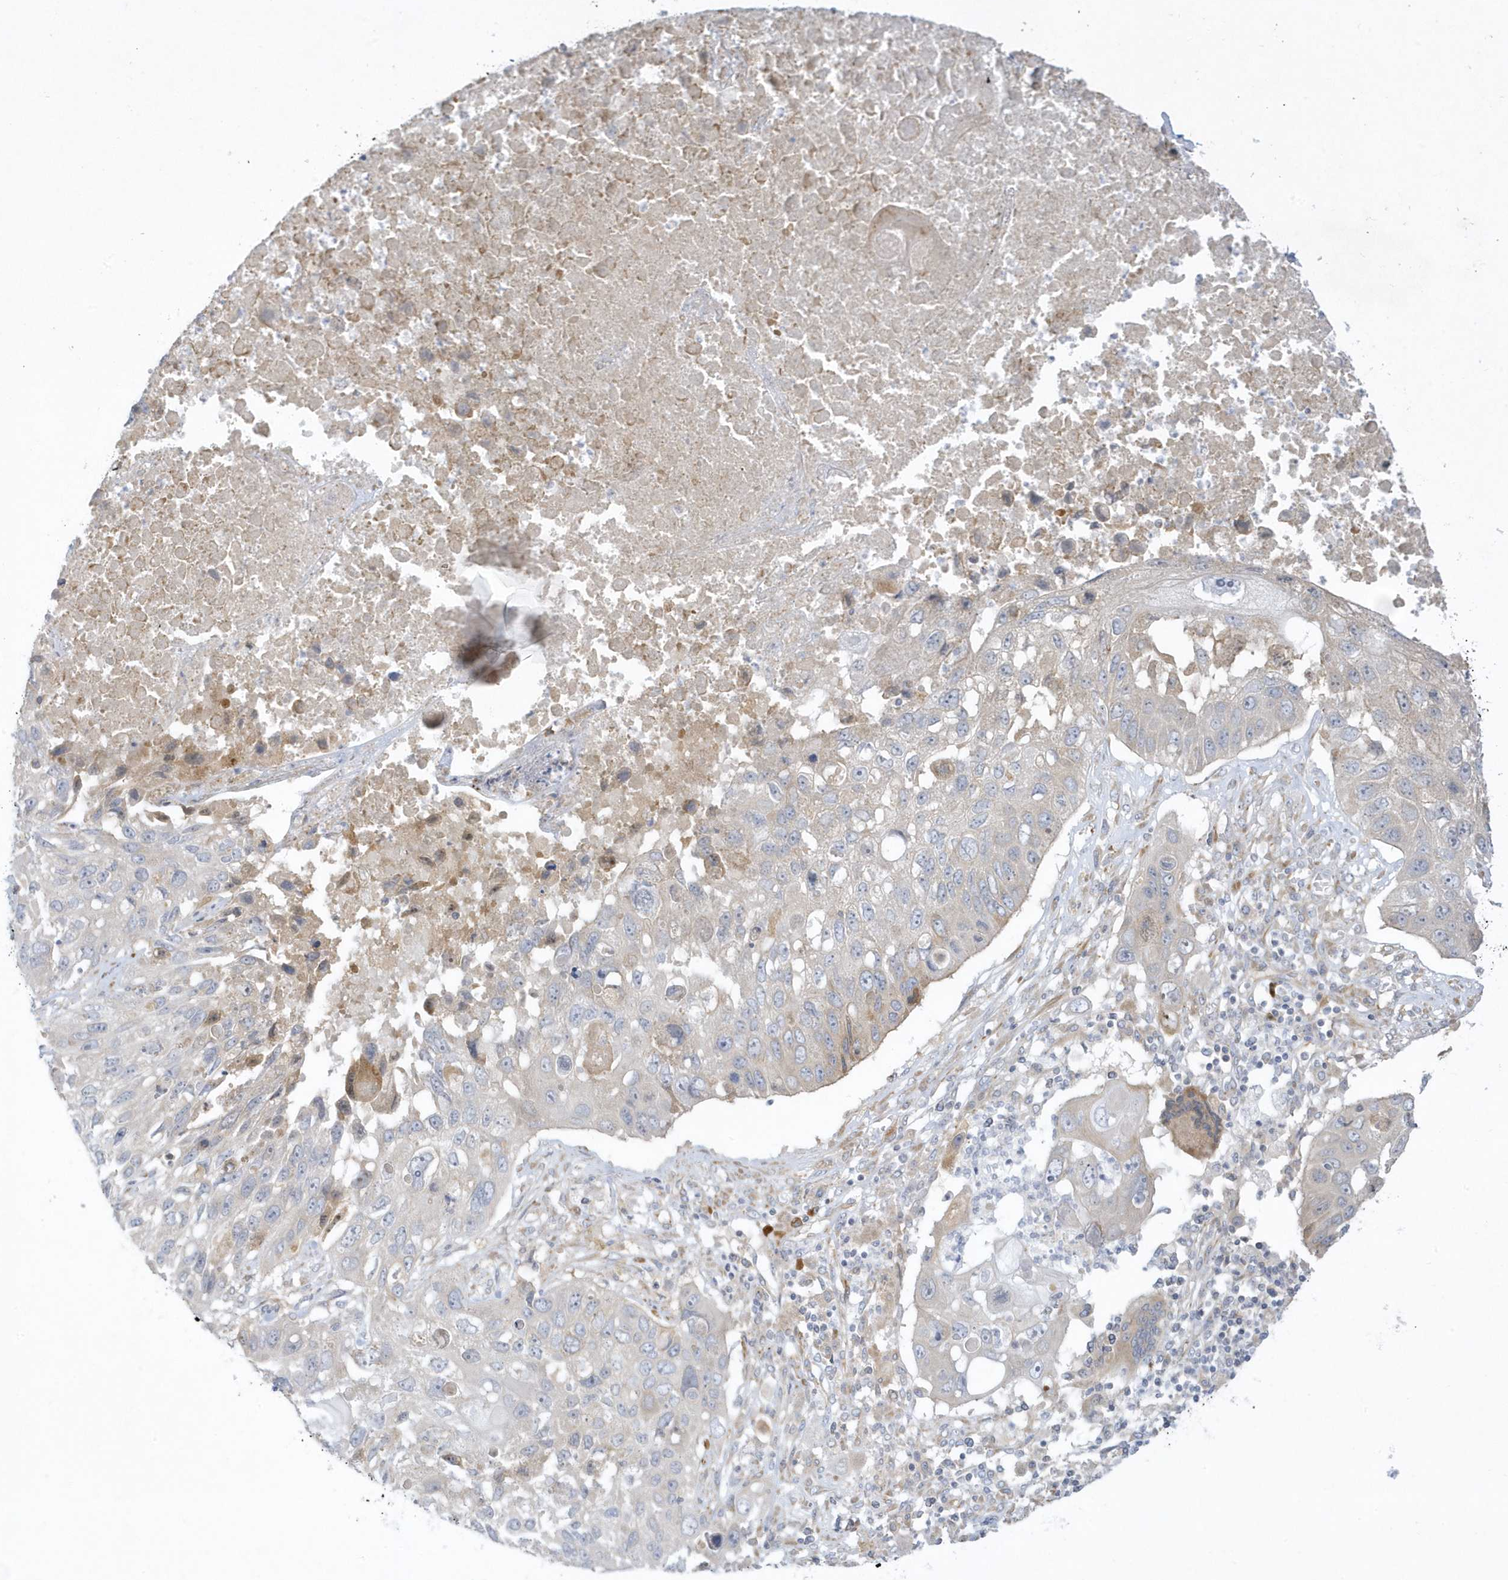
{"staining": {"intensity": "negative", "quantity": "none", "location": "none"}, "tissue": "lung cancer", "cell_type": "Tumor cells", "image_type": "cancer", "snomed": [{"axis": "morphology", "description": "Squamous cell carcinoma, NOS"}, {"axis": "topography", "description": "Lung"}], "caption": "High magnification brightfield microscopy of squamous cell carcinoma (lung) stained with DAB (brown) and counterstained with hematoxylin (blue): tumor cells show no significant expression.", "gene": "THADA", "patient": {"sex": "male", "age": 61}}